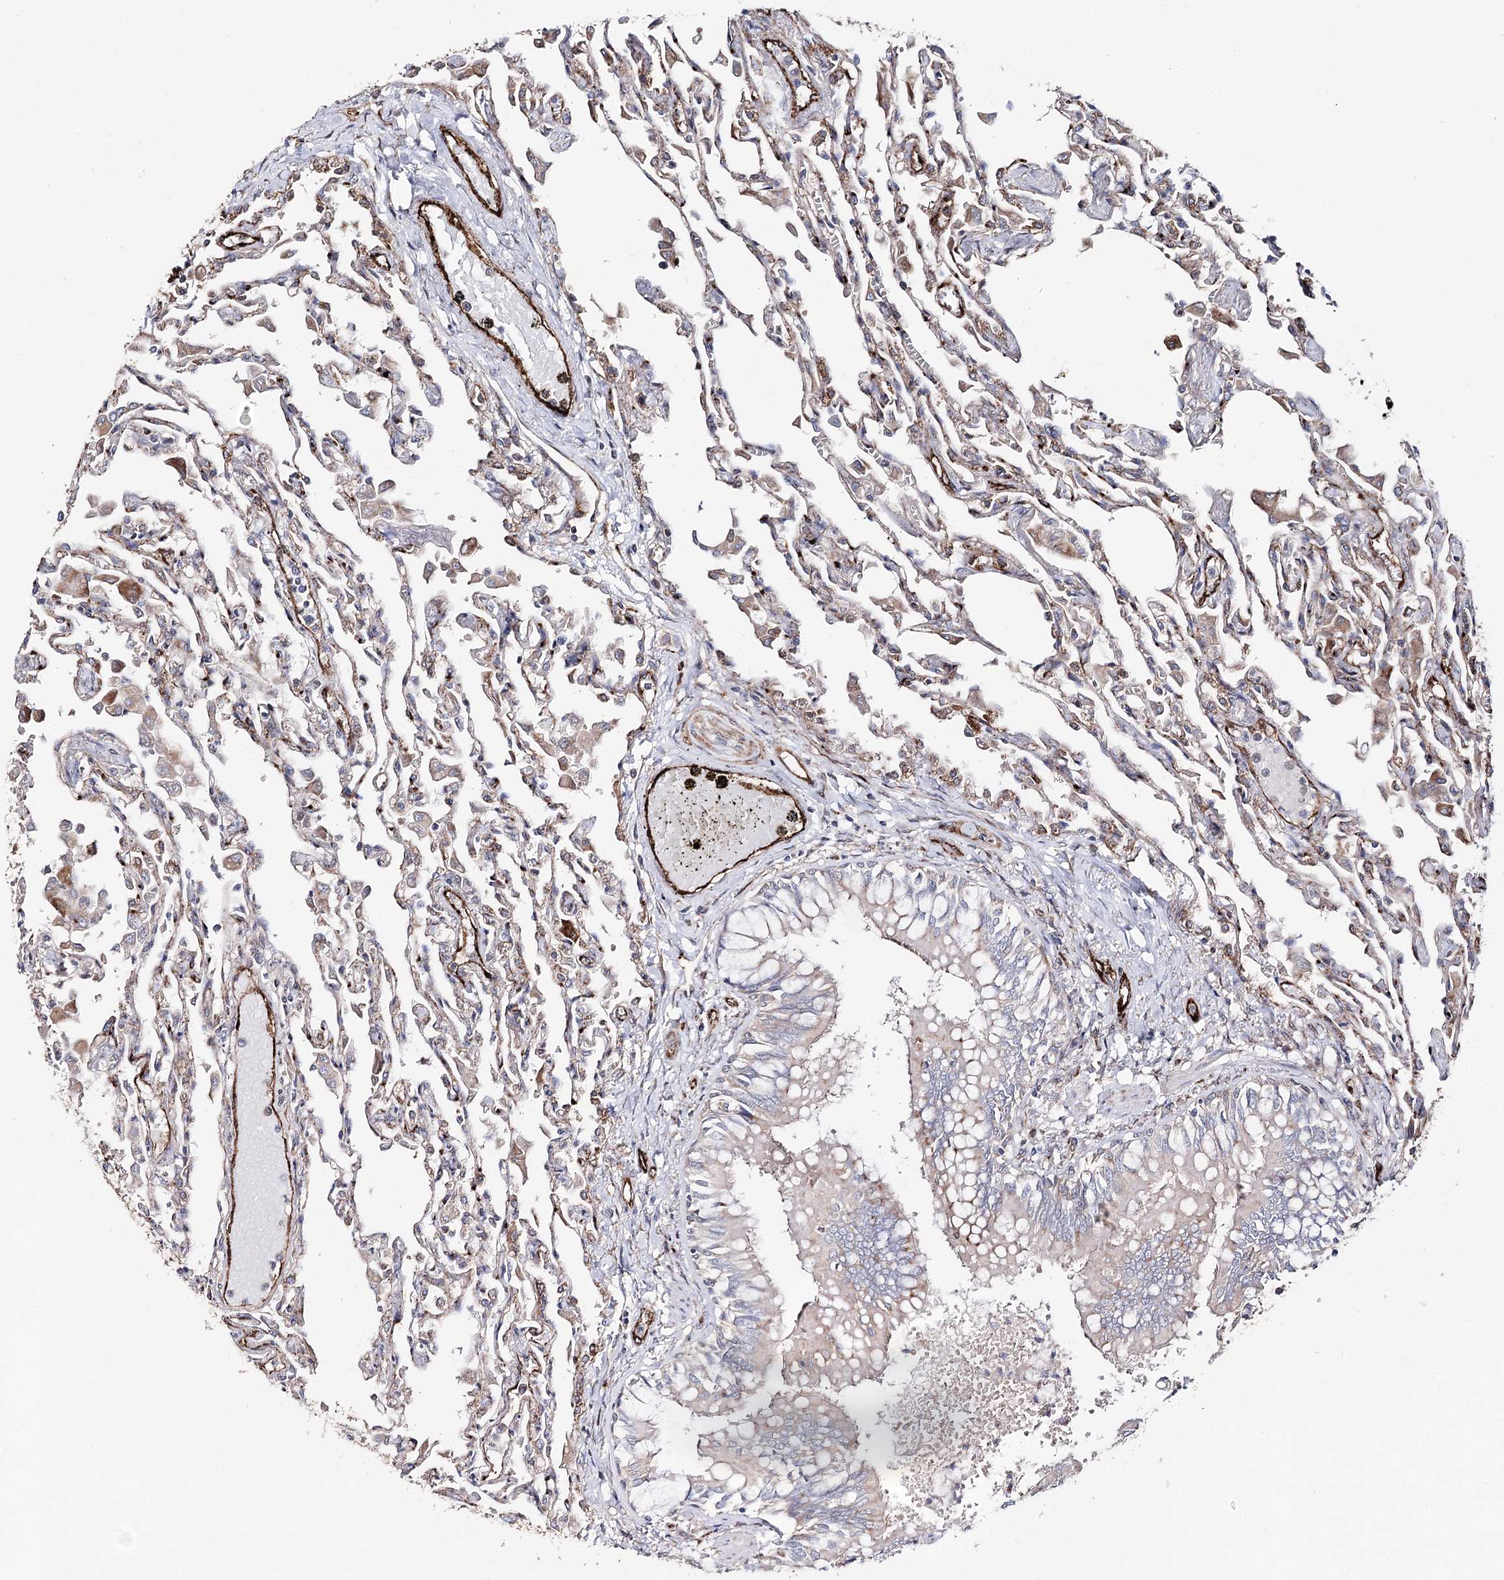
{"staining": {"intensity": "negative", "quantity": "none", "location": "none"}, "tissue": "lung", "cell_type": "Alveolar cells", "image_type": "normal", "snomed": [{"axis": "morphology", "description": "Normal tissue, NOS"}, {"axis": "topography", "description": "Bronchus"}, {"axis": "topography", "description": "Lung"}], "caption": "The photomicrograph displays no staining of alveolar cells in unremarkable lung. (Stains: DAB (3,3'-diaminobenzidine) immunohistochemistry (IHC) with hematoxylin counter stain, Microscopy: brightfield microscopy at high magnification).", "gene": "MIB1", "patient": {"sex": "female", "age": 49}}